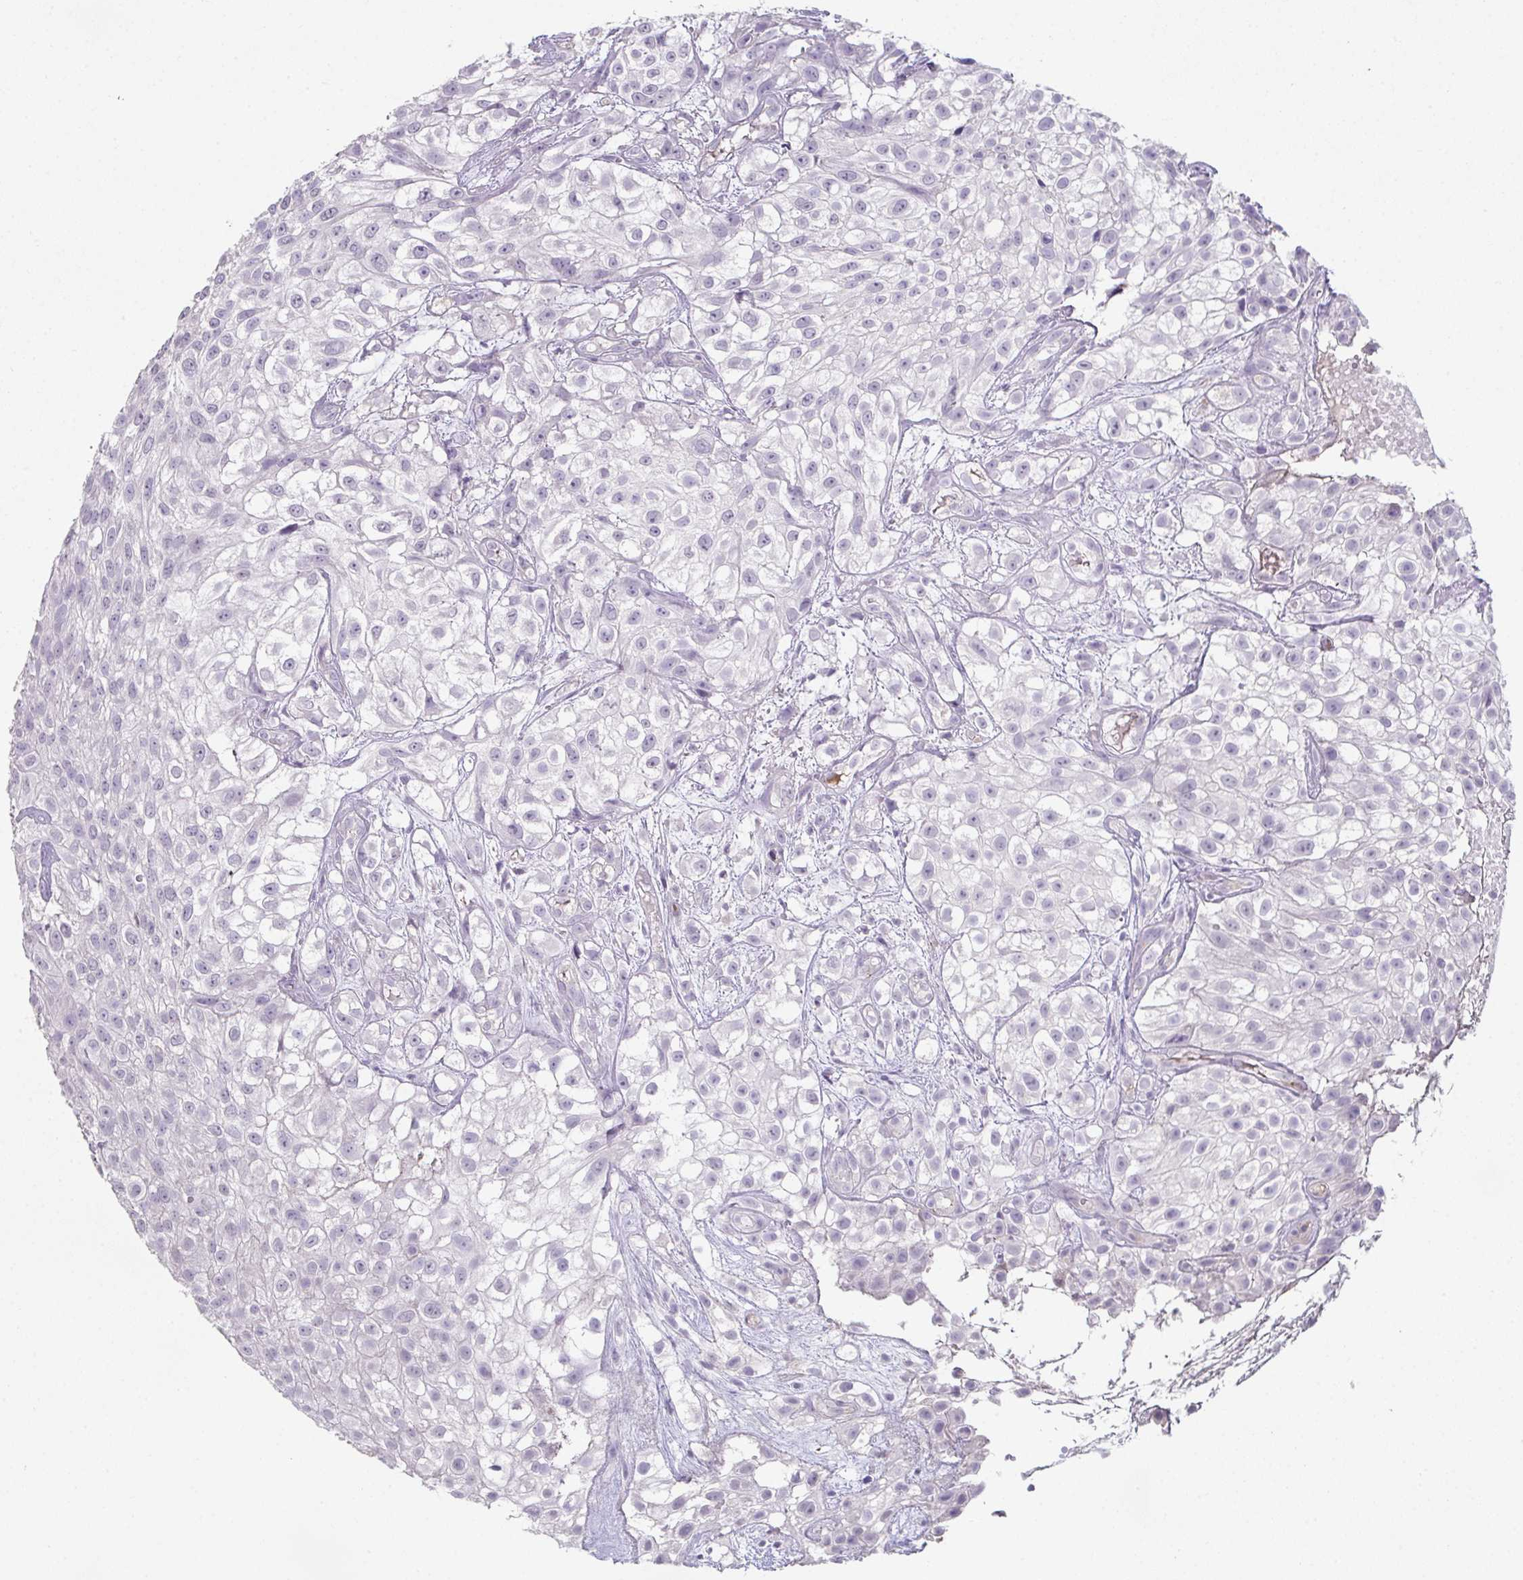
{"staining": {"intensity": "negative", "quantity": "none", "location": "none"}, "tissue": "urothelial cancer", "cell_type": "Tumor cells", "image_type": "cancer", "snomed": [{"axis": "morphology", "description": "Urothelial carcinoma, High grade"}, {"axis": "topography", "description": "Urinary bladder"}], "caption": "This is a image of IHC staining of urothelial cancer, which shows no staining in tumor cells. (Immunohistochemistry (ihc), brightfield microscopy, high magnification).", "gene": "ADAM21", "patient": {"sex": "male", "age": 56}}